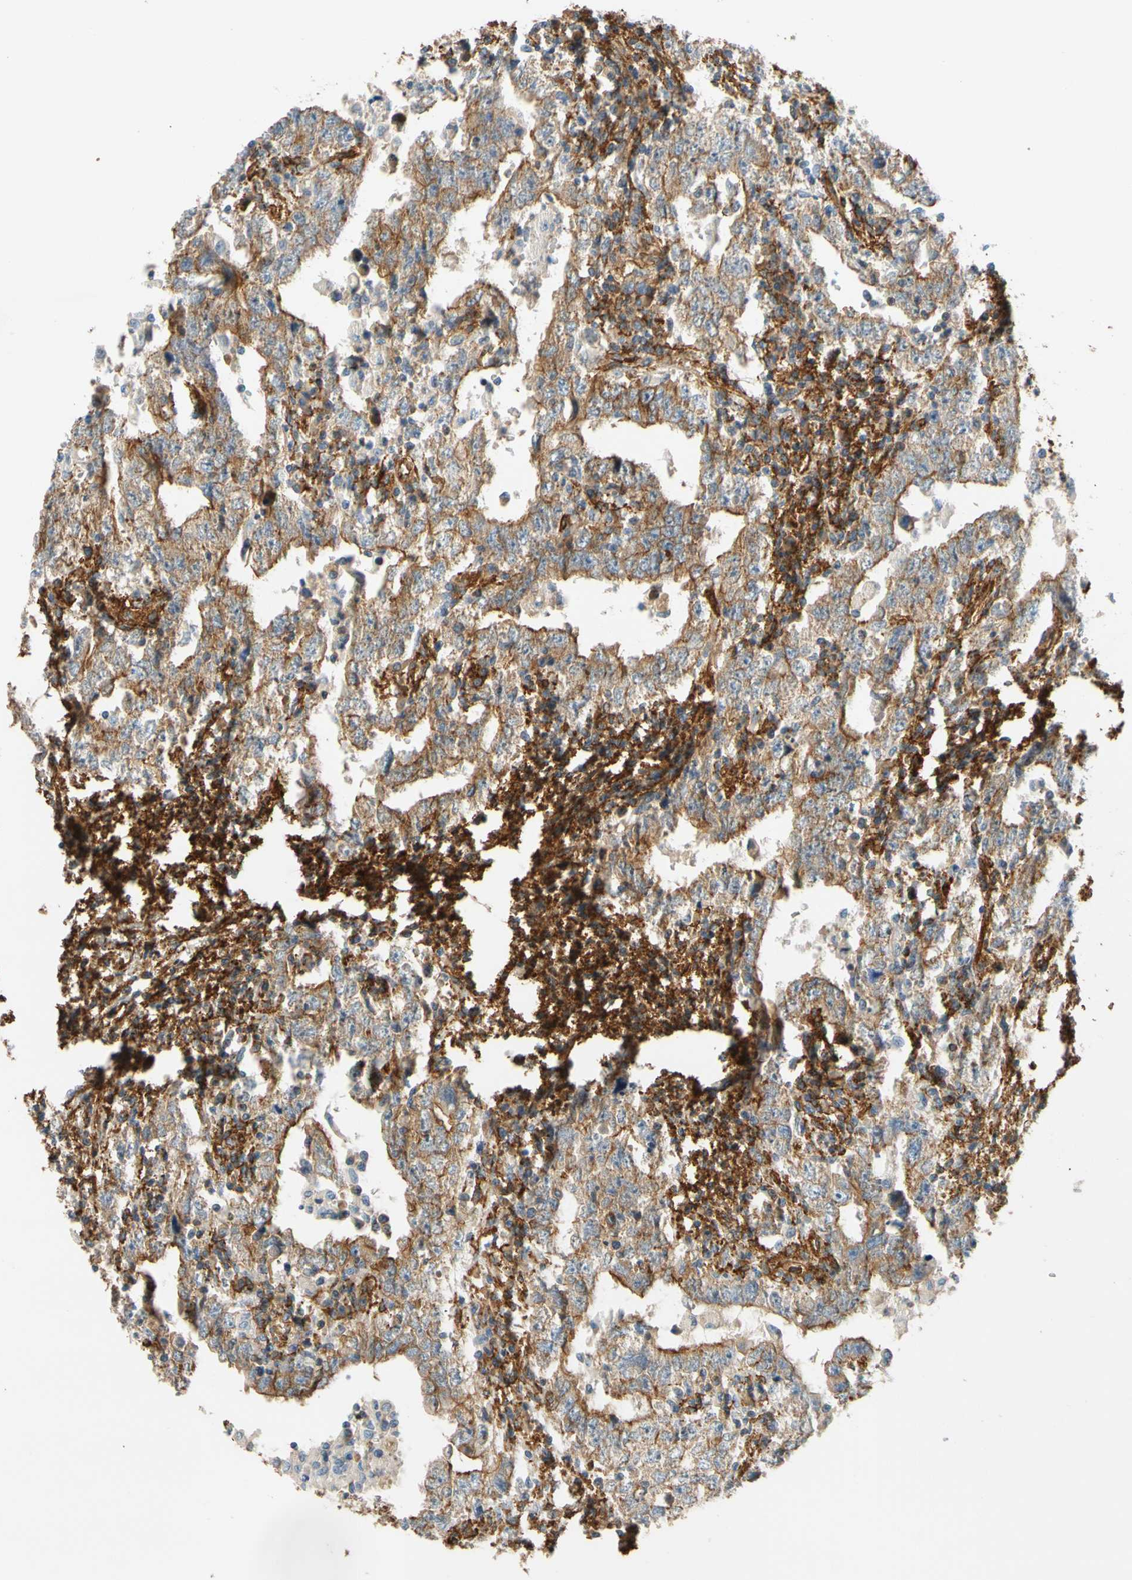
{"staining": {"intensity": "moderate", "quantity": ">75%", "location": "cytoplasmic/membranous"}, "tissue": "testis cancer", "cell_type": "Tumor cells", "image_type": "cancer", "snomed": [{"axis": "morphology", "description": "Carcinoma, Embryonal, NOS"}, {"axis": "topography", "description": "Testis"}], "caption": "Immunohistochemistry (IHC) (DAB) staining of testis cancer demonstrates moderate cytoplasmic/membranous protein staining in approximately >75% of tumor cells.", "gene": "SPTAN1", "patient": {"sex": "male", "age": 26}}